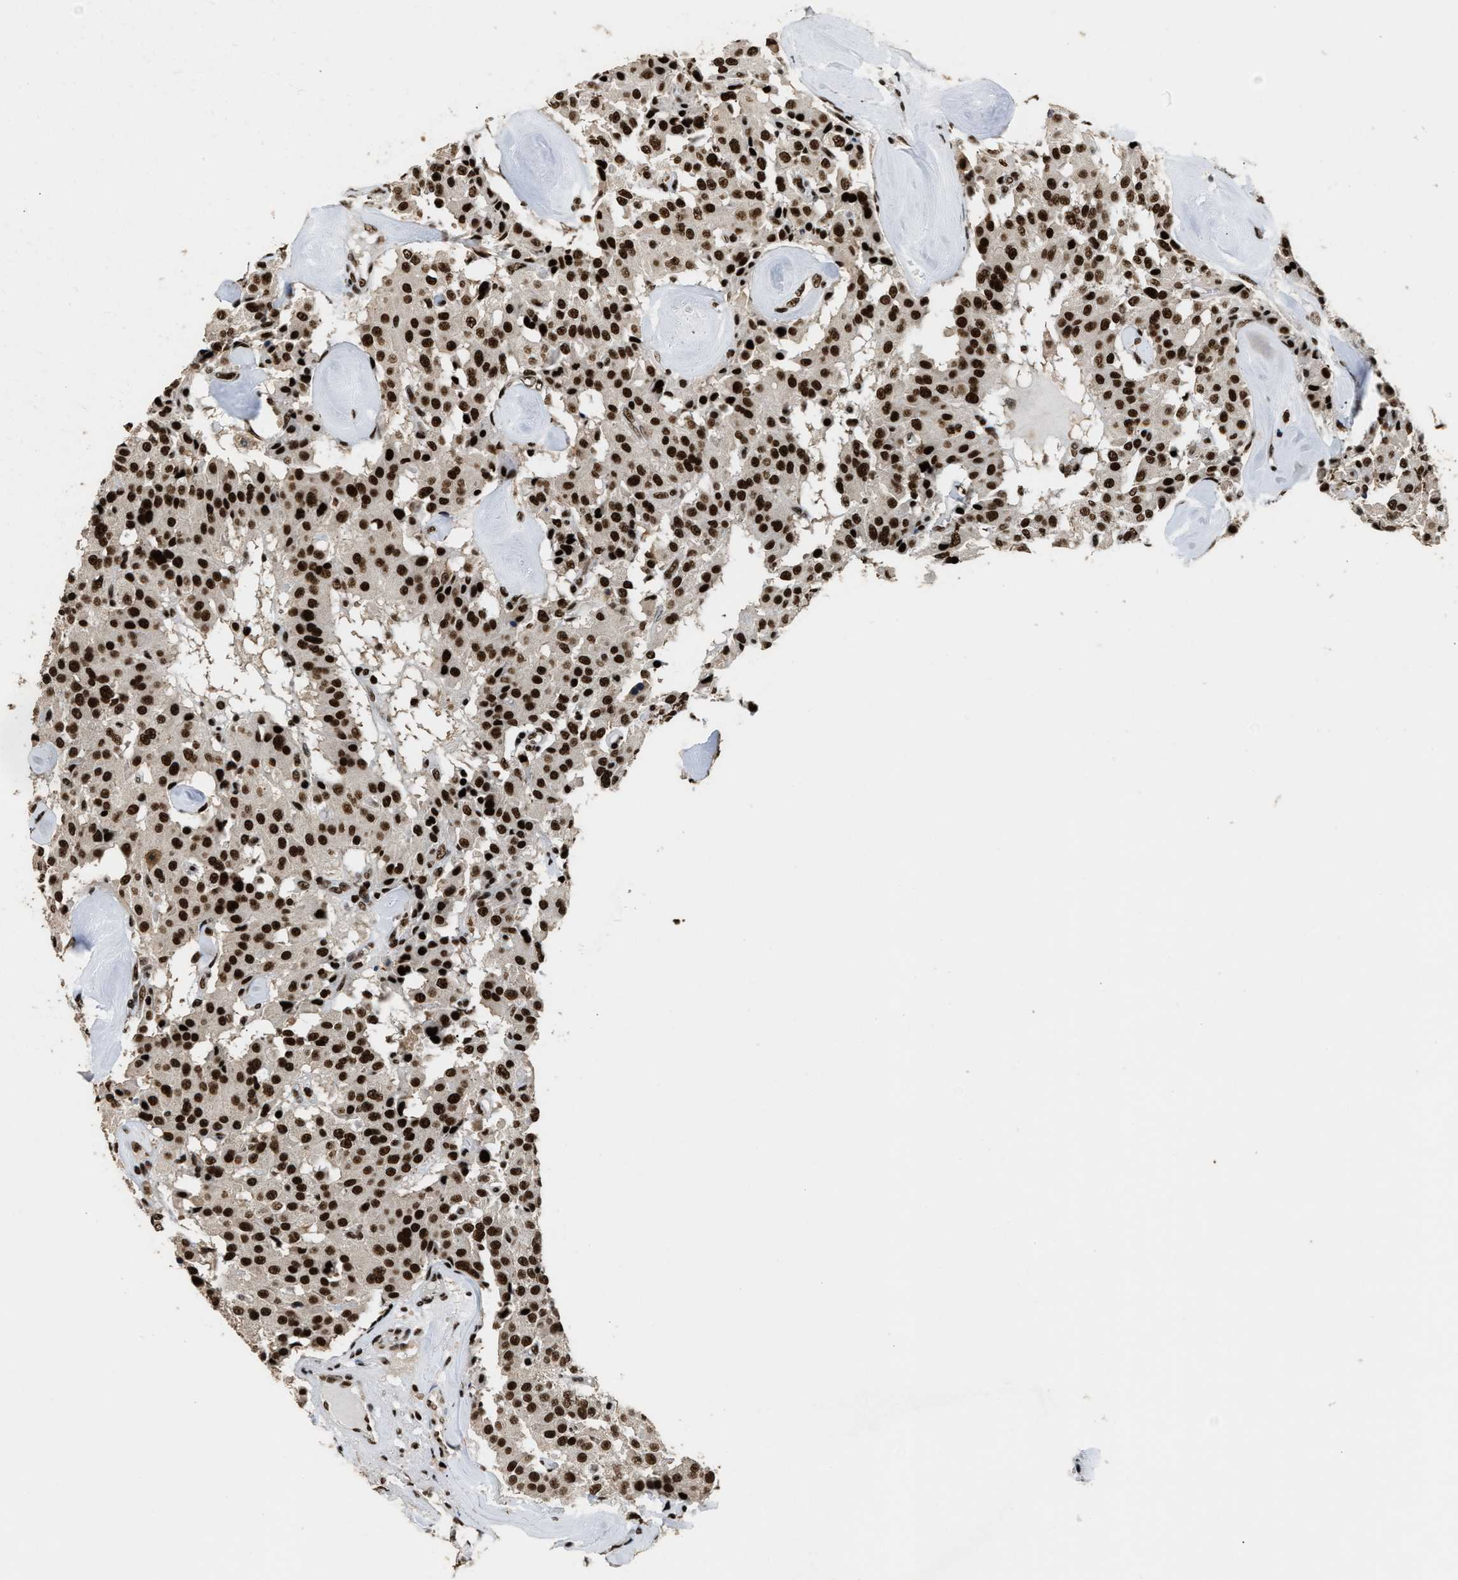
{"staining": {"intensity": "strong", "quantity": ">75%", "location": "nuclear"}, "tissue": "carcinoid", "cell_type": "Tumor cells", "image_type": "cancer", "snomed": [{"axis": "morphology", "description": "Carcinoid, malignant, NOS"}, {"axis": "topography", "description": "Lung"}], "caption": "The photomicrograph demonstrates a brown stain indicating the presence of a protein in the nuclear of tumor cells in carcinoid (malignant). (IHC, brightfield microscopy, high magnification).", "gene": "RAD21", "patient": {"sex": "male", "age": 30}}